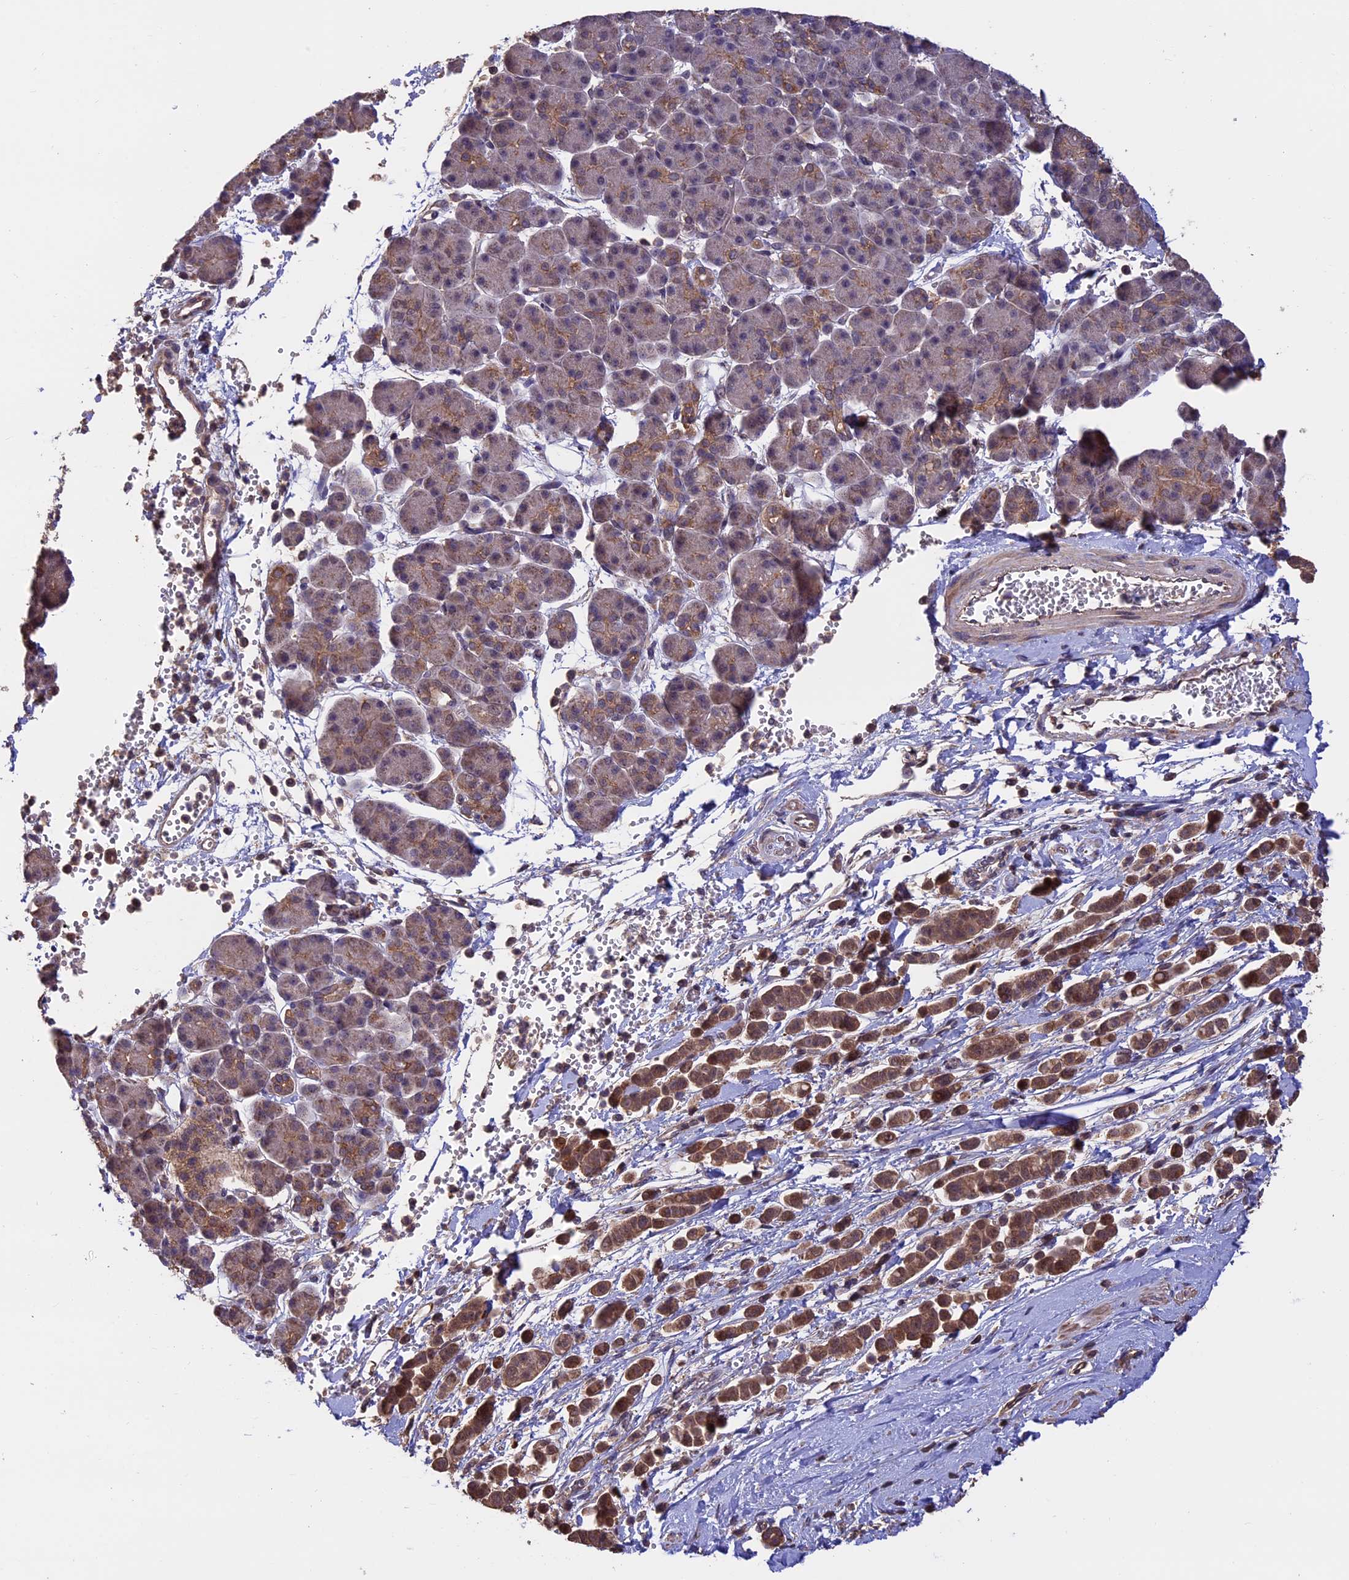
{"staining": {"intensity": "moderate", "quantity": ">75%", "location": "cytoplasmic/membranous"}, "tissue": "pancreatic cancer", "cell_type": "Tumor cells", "image_type": "cancer", "snomed": [{"axis": "morphology", "description": "Normal tissue, NOS"}, {"axis": "morphology", "description": "Adenocarcinoma, NOS"}, {"axis": "topography", "description": "Pancreas"}], "caption": "Protein expression analysis of human pancreatic cancer (adenocarcinoma) reveals moderate cytoplasmic/membranous expression in about >75% of tumor cells.", "gene": "PKD2L2", "patient": {"sex": "female", "age": 64}}